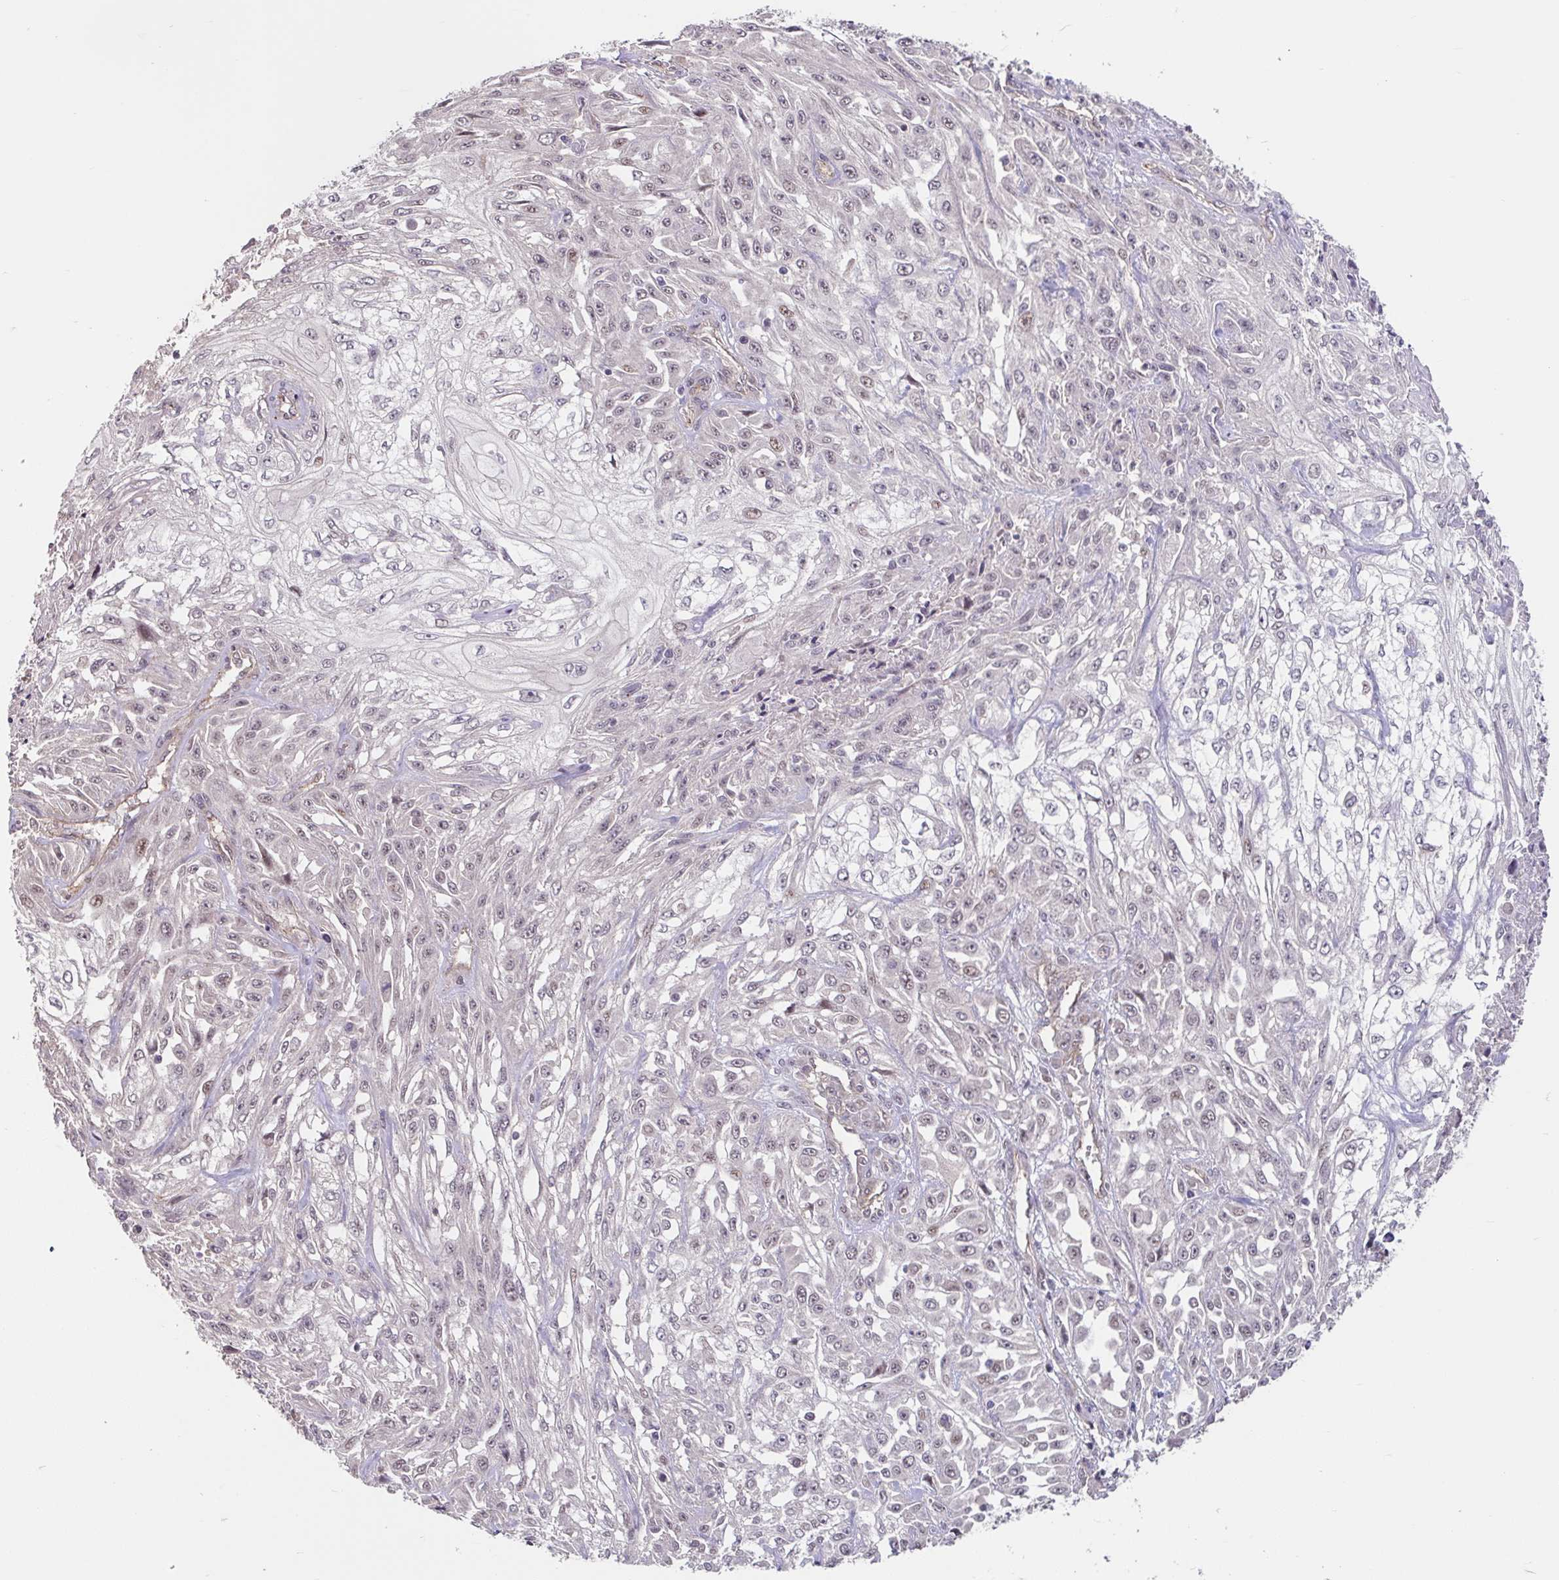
{"staining": {"intensity": "weak", "quantity": "<25%", "location": "nuclear"}, "tissue": "skin cancer", "cell_type": "Tumor cells", "image_type": "cancer", "snomed": [{"axis": "morphology", "description": "Squamous cell carcinoma, NOS"}, {"axis": "morphology", "description": "Squamous cell carcinoma, metastatic, NOS"}, {"axis": "topography", "description": "Skin"}, {"axis": "topography", "description": "Lymph node"}], "caption": "Tumor cells show no significant staining in squamous cell carcinoma (skin).", "gene": "STYXL1", "patient": {"sex": "male", "age": 75}}